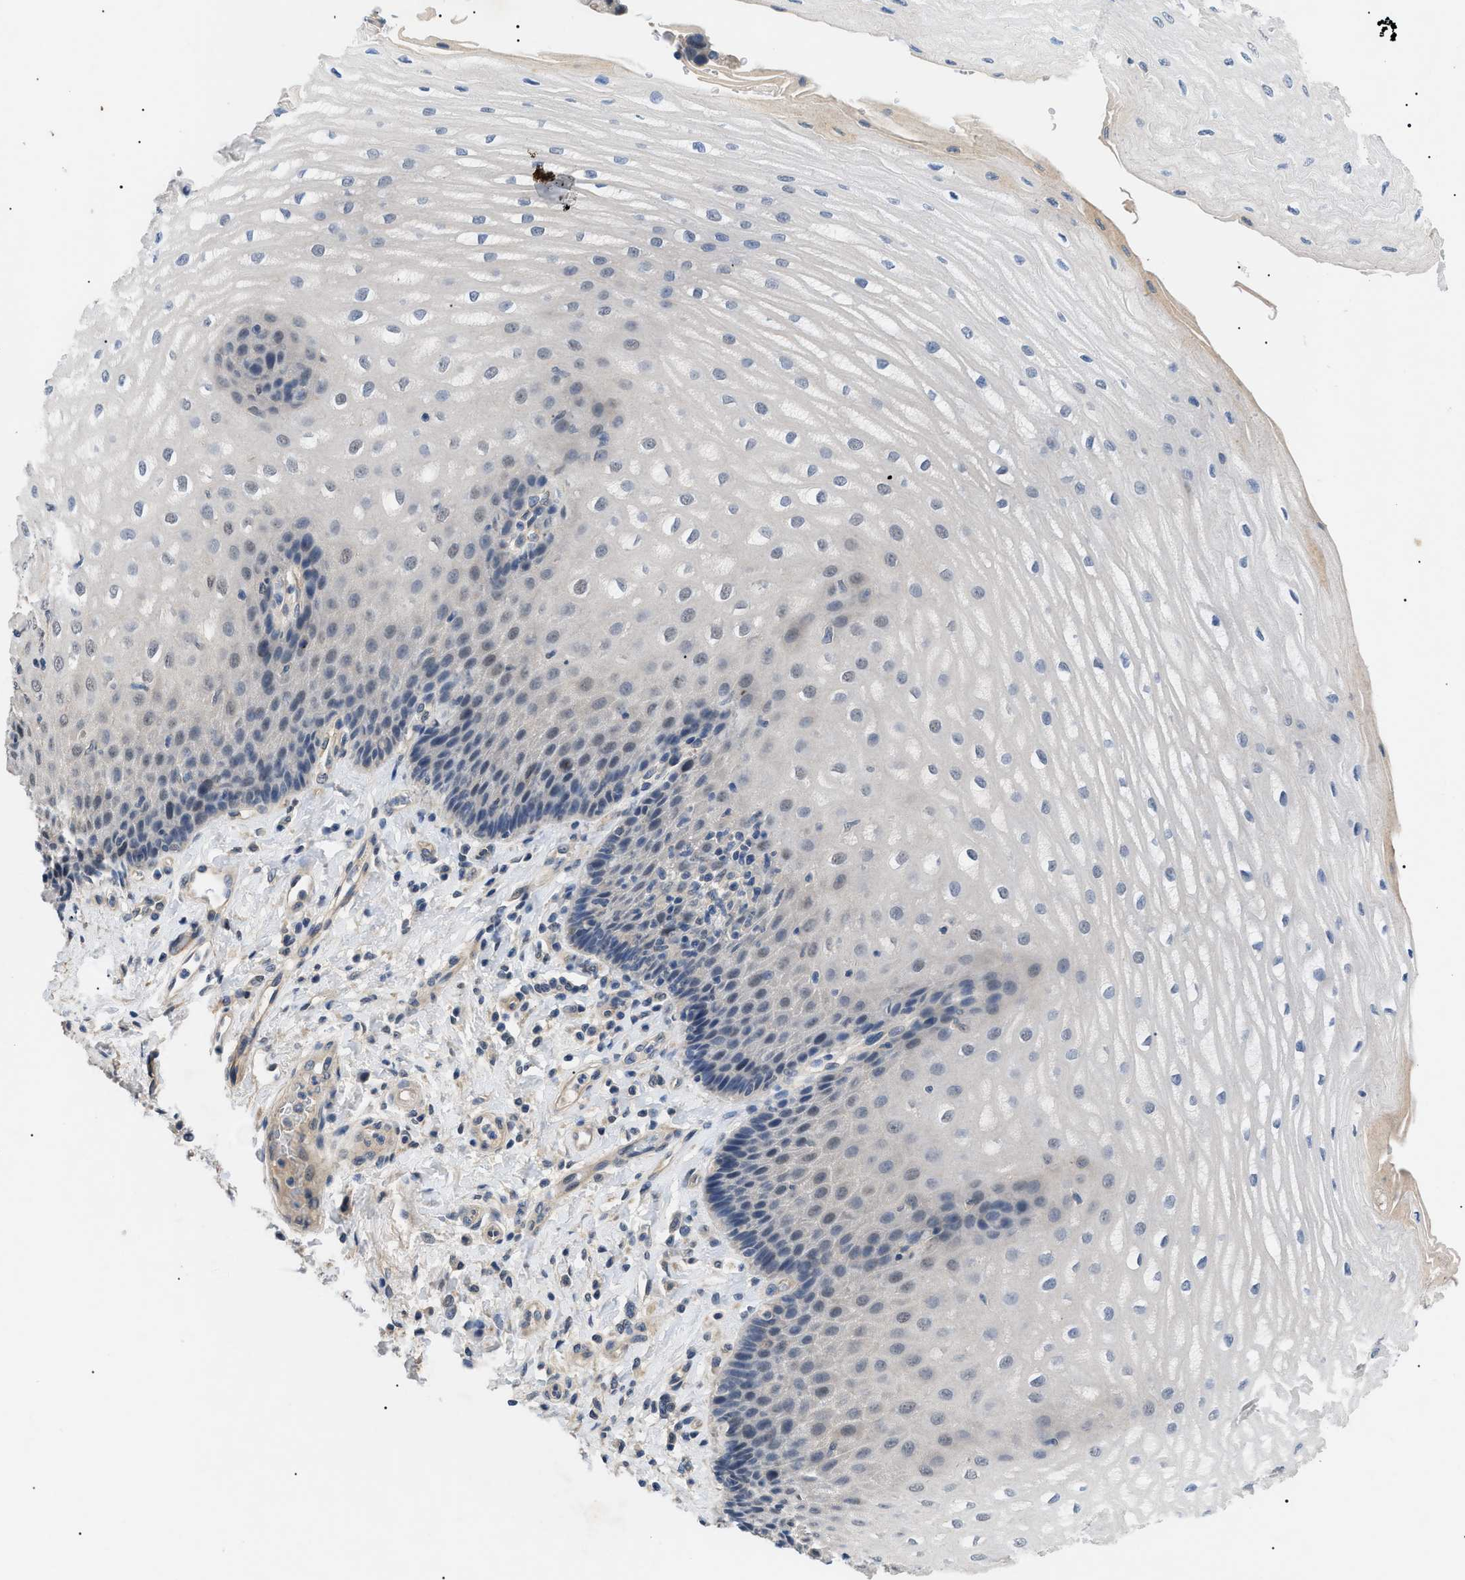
{"staining": {"intensity": "weak", "quantity": "<25%", "location": "nuclear"}, "tissue": "esophagus", "cell_type": "Squamous epithelial cells", "image_type": "normal", "snomed": [{"axis": "morphology", "description": "Normal tissue, NOS"}, {"axis": "topography", "description": "Esophagus"}], "caption": "A high-resolution image shows immunohistochemistry (IHC) staining of benign esophagus, which reveals no significant positivity in squamous epithelial cells.", "gene": "CRCP", "patient": {"sex": "male", "age": 54}}